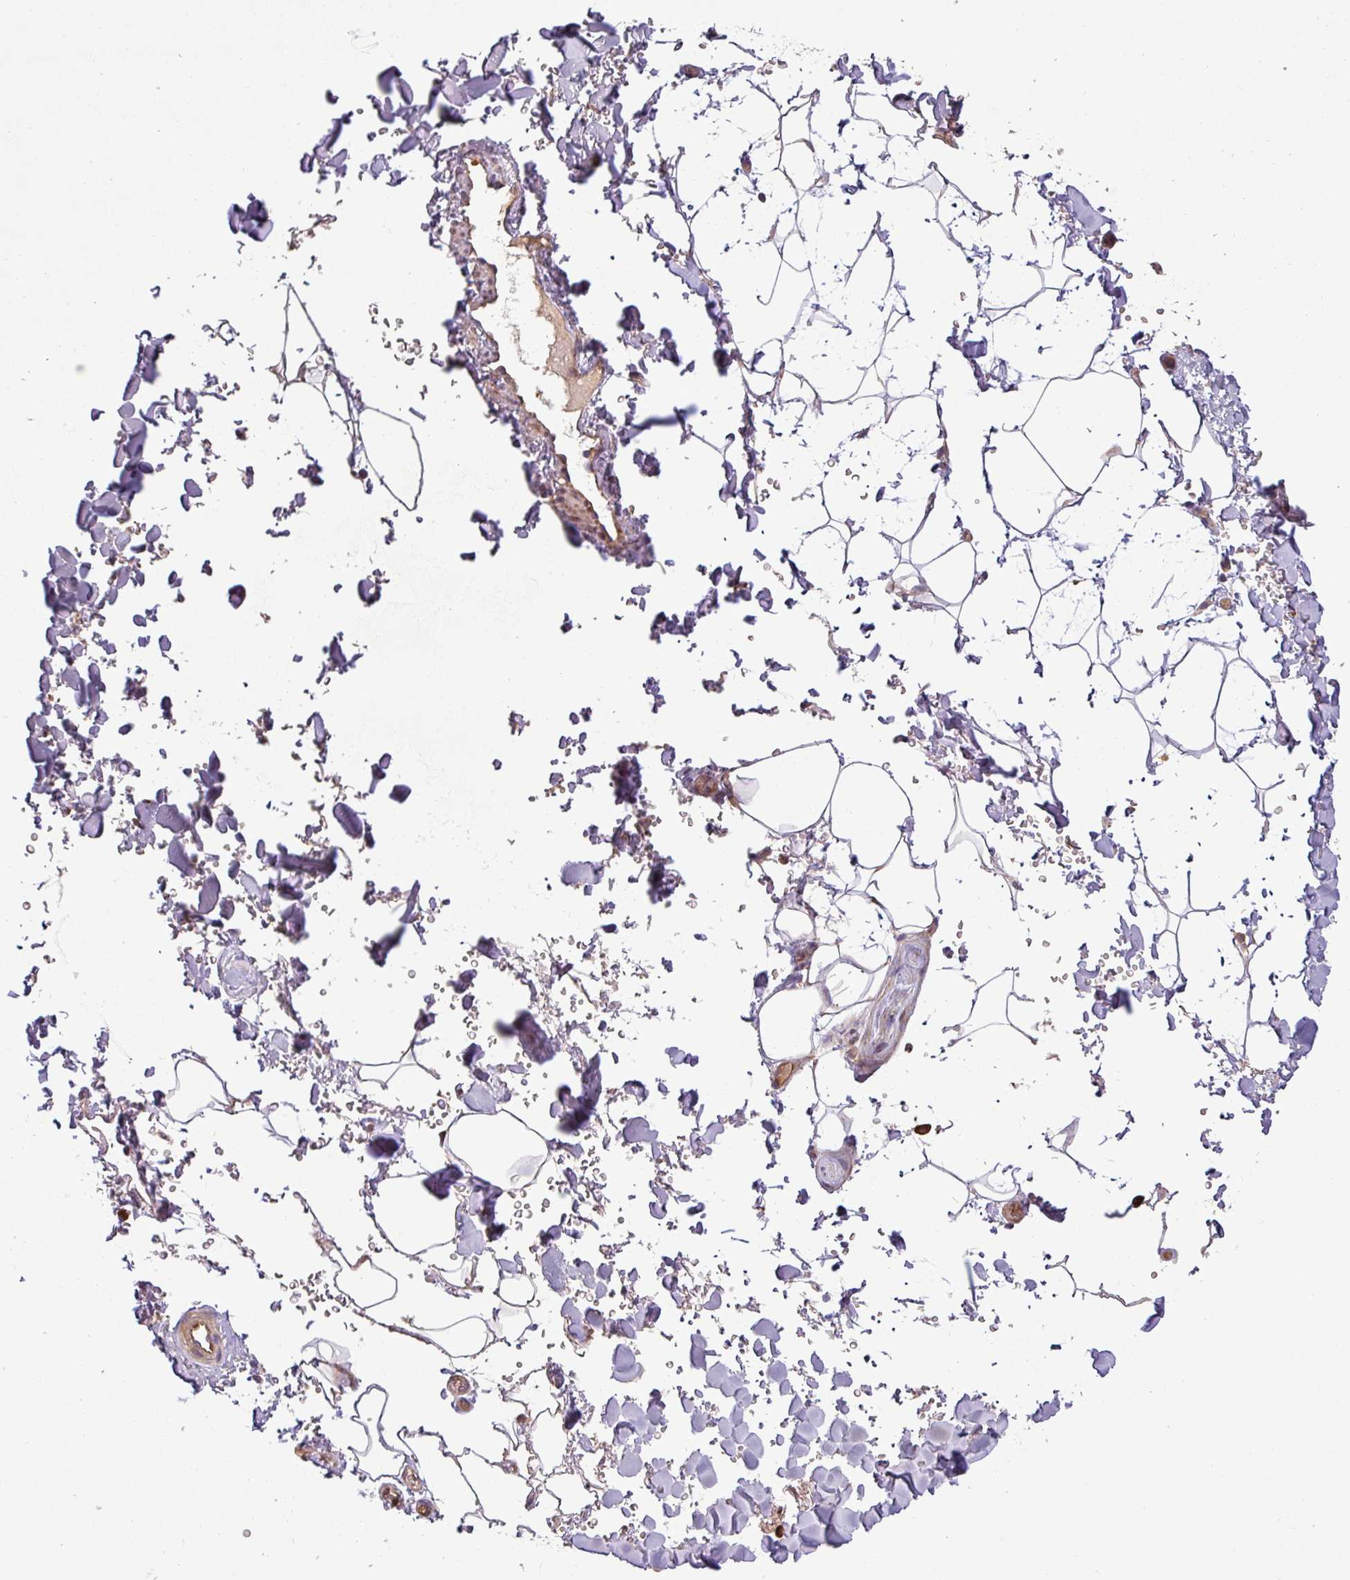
{"staining": {"intensity": "negative", "quantity": "none", "location": "none"}, "tissue": "adipose tissue", "cell_type": "Adipocytes", "image_type": "normal", "snomed": [{"axis": "morphology", "description": "Normal tissue, NOS"}, {"axis": "topography", "description": "Rectum"}, {"axis": "topography", "description": "Peripheral nerve tissue"}], "caption": "DAB (3,3'-diaminobenzidine) immunohistochemical staining of unremarkable human adipose tissue exhibits no significant expression in adipocytes. The staining is performed using DAB (3,3'-diaminobenzidine) brown chromogen with nuclei counter-stained in using hematoxylin.", "gene": "ART1", "patient": {"sex": "female", "age": 69}}